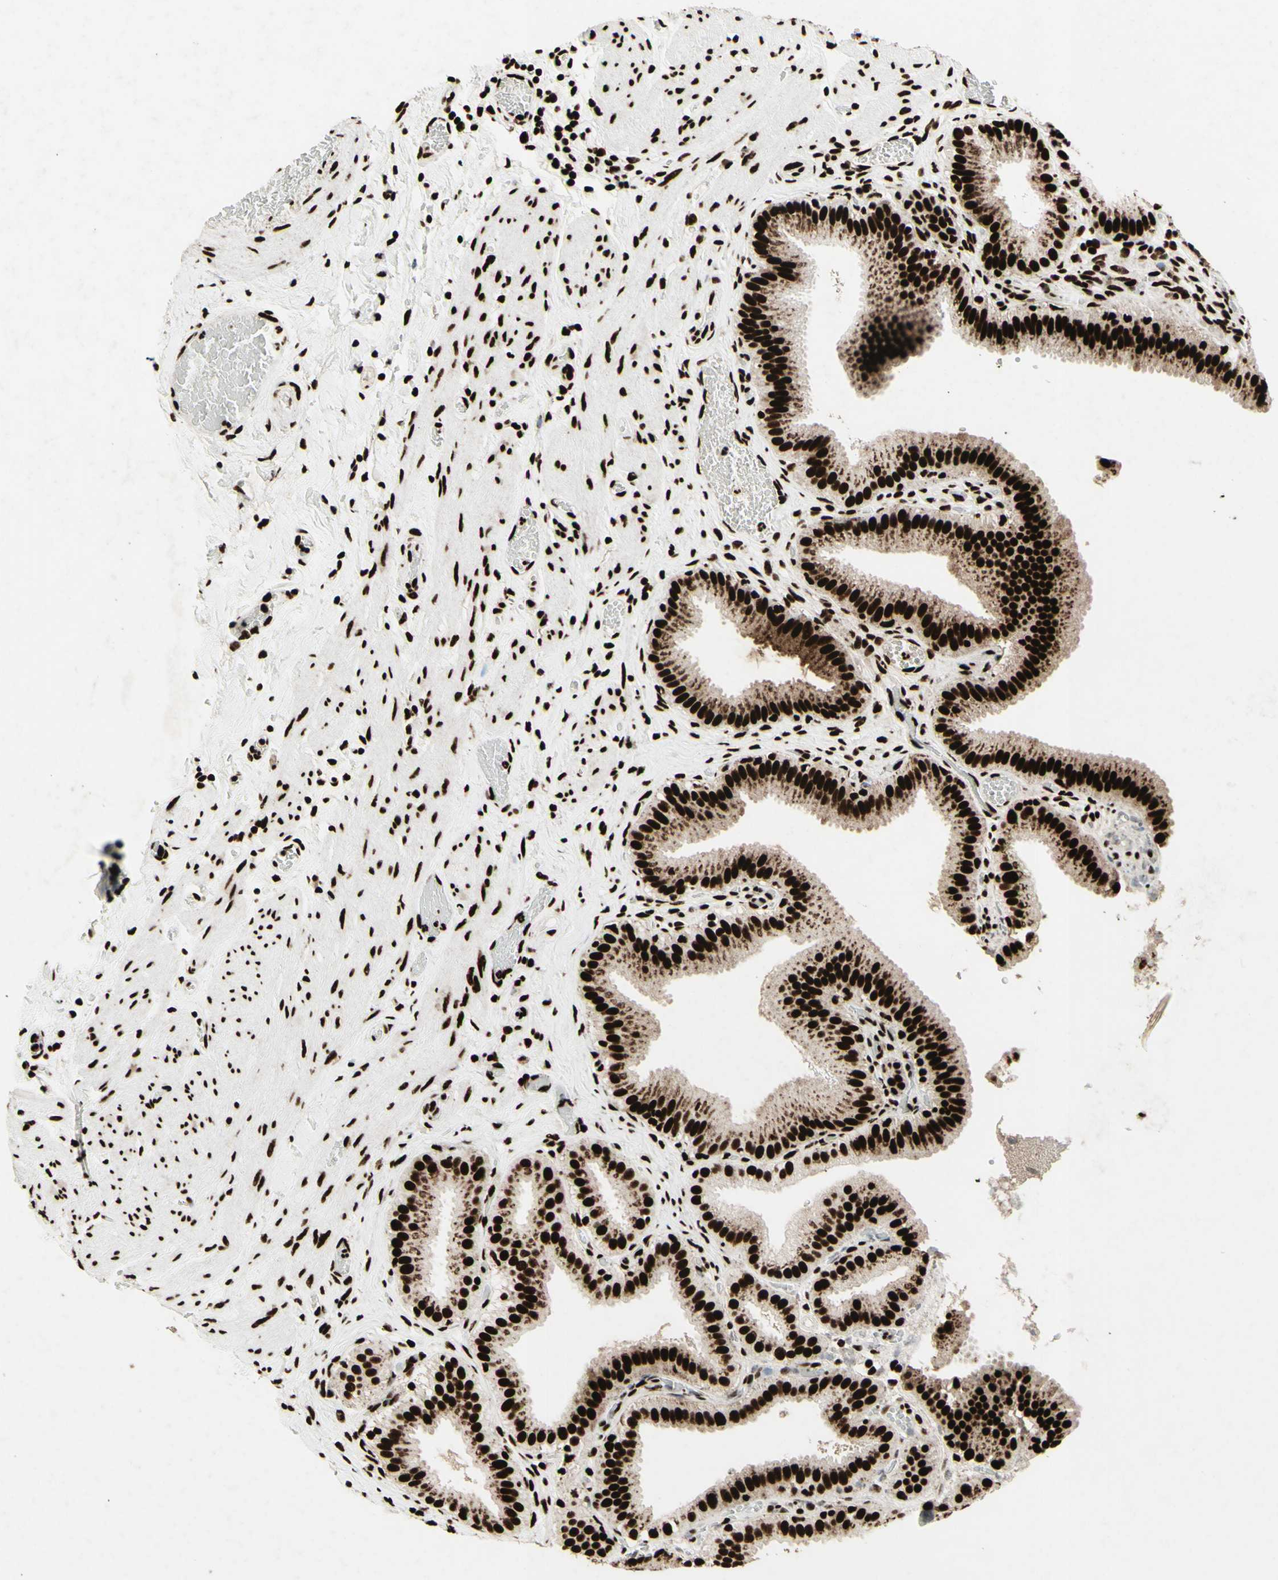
{"staining": {"intensity": "strong", "quantity": ">75%", "location": "cytoplasmic/membranous,nuclear"}, "tissue": "gallbladder", "cell_type": "Glandular cells", "image_type": "normal", "snomed": [{"axis": "morphology", "description": "Normal tissue, NOS"}, {"axis": "topography", "description": "Gallbladder"}], "caption": "High-magnification brightfield microscopy of unremarkable gallbladder stained with DAB (brown) and counterstained with hematoxylin (blue). glandular cells exhibit strong cytoplasmic/membranous,nuclear expression is appreciated in approximately>75% of cells.", "gene": "U2AF2", "patient": {"sex": "male", "age": 54}}